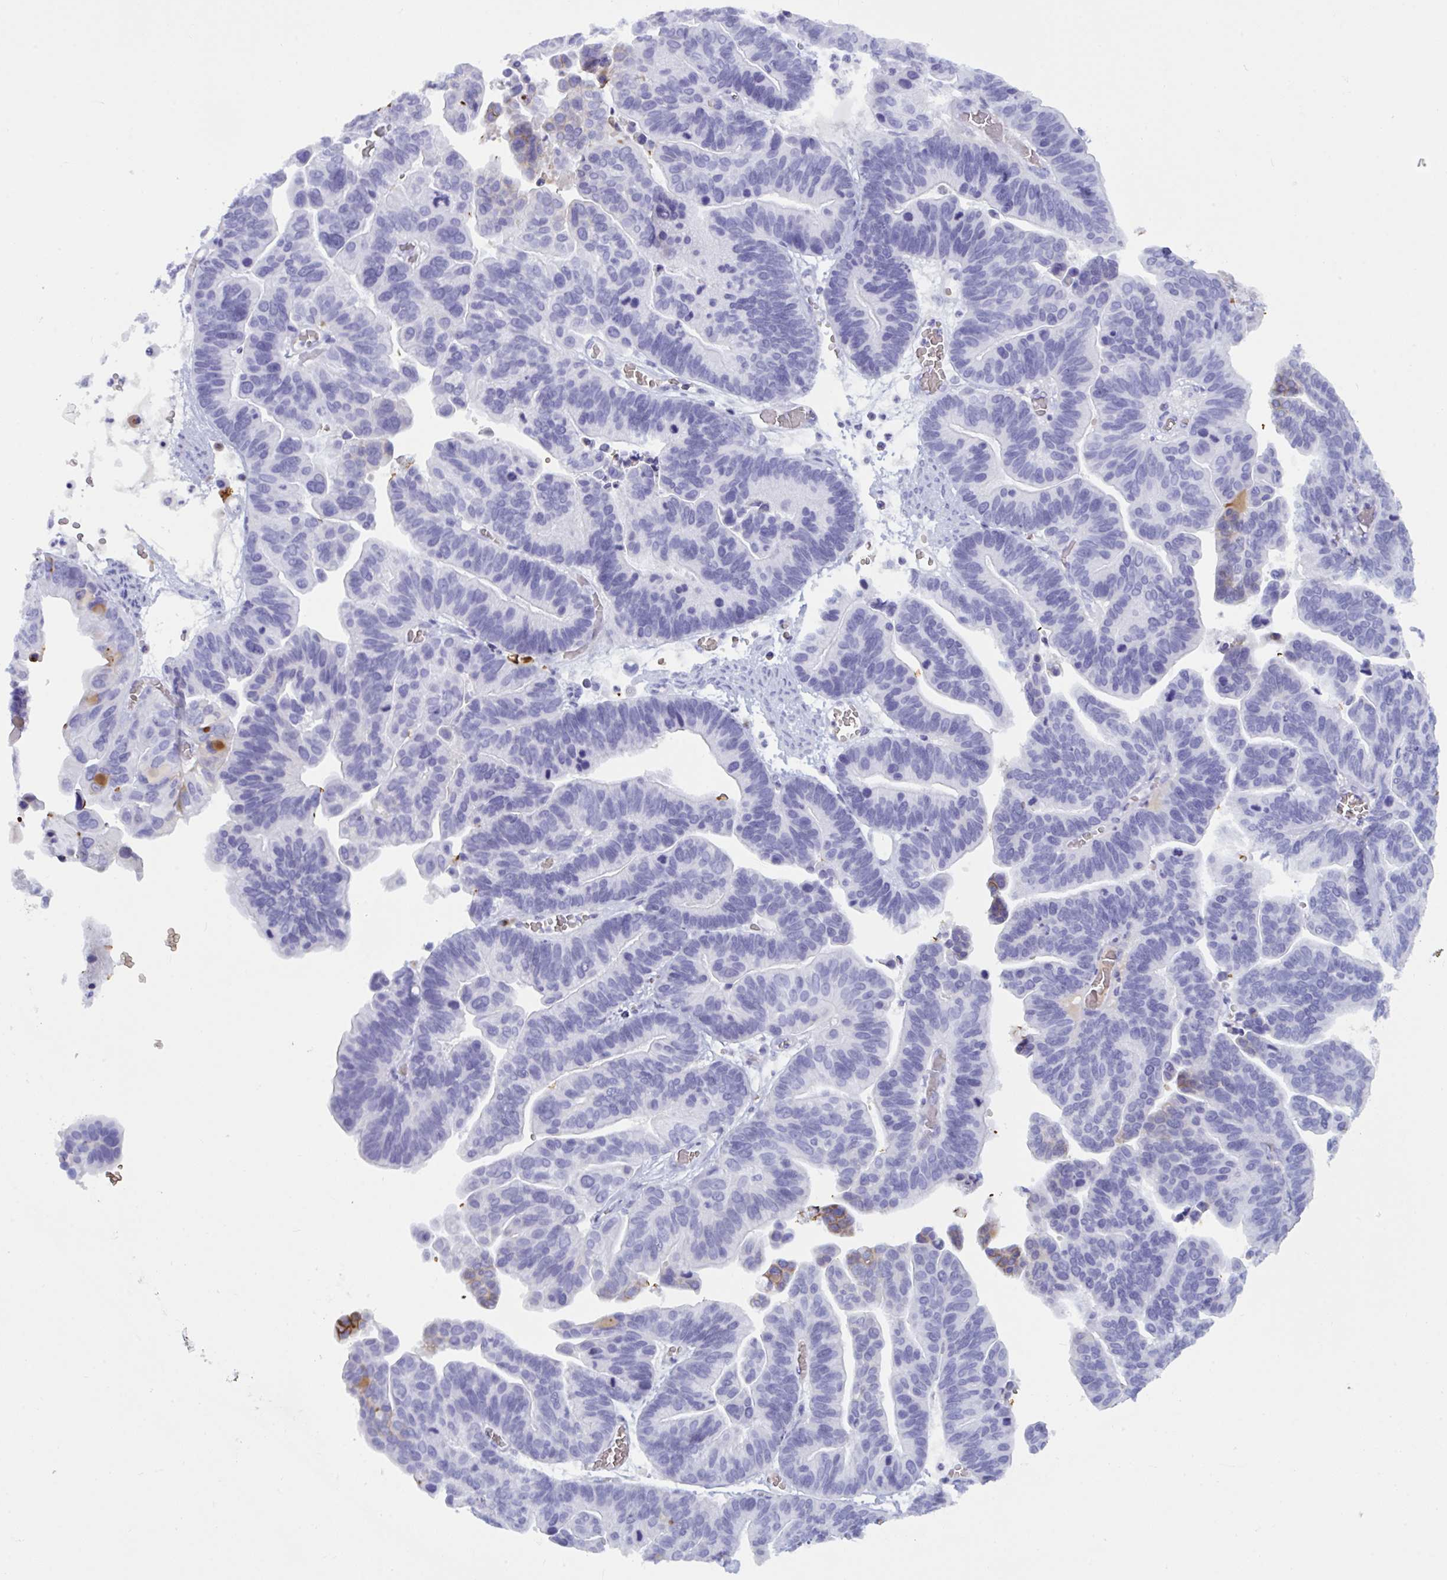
{"staining": {"intensity": "negative", "quantity": "none", "location": "none"}, "tissue": "ovarian cancer", "cell_type": "Tumor cells", "image_type": "cancer", "snomed": [{"axis": "morphology", "description": "Cystadenocarcinoma, serous, NOS"}, {"axis": "topography", "description": "Ovary"}], "caption": "This histopathology image is of ovarian cancer (serous cystadenocarcinoma) stained with IHC to label a protein in brown with the nuclei are counter-stained blue. There is no expression in tumor cells.", "gene": "SLC2A1", "patient": {"sex": "female", "age": 56}}